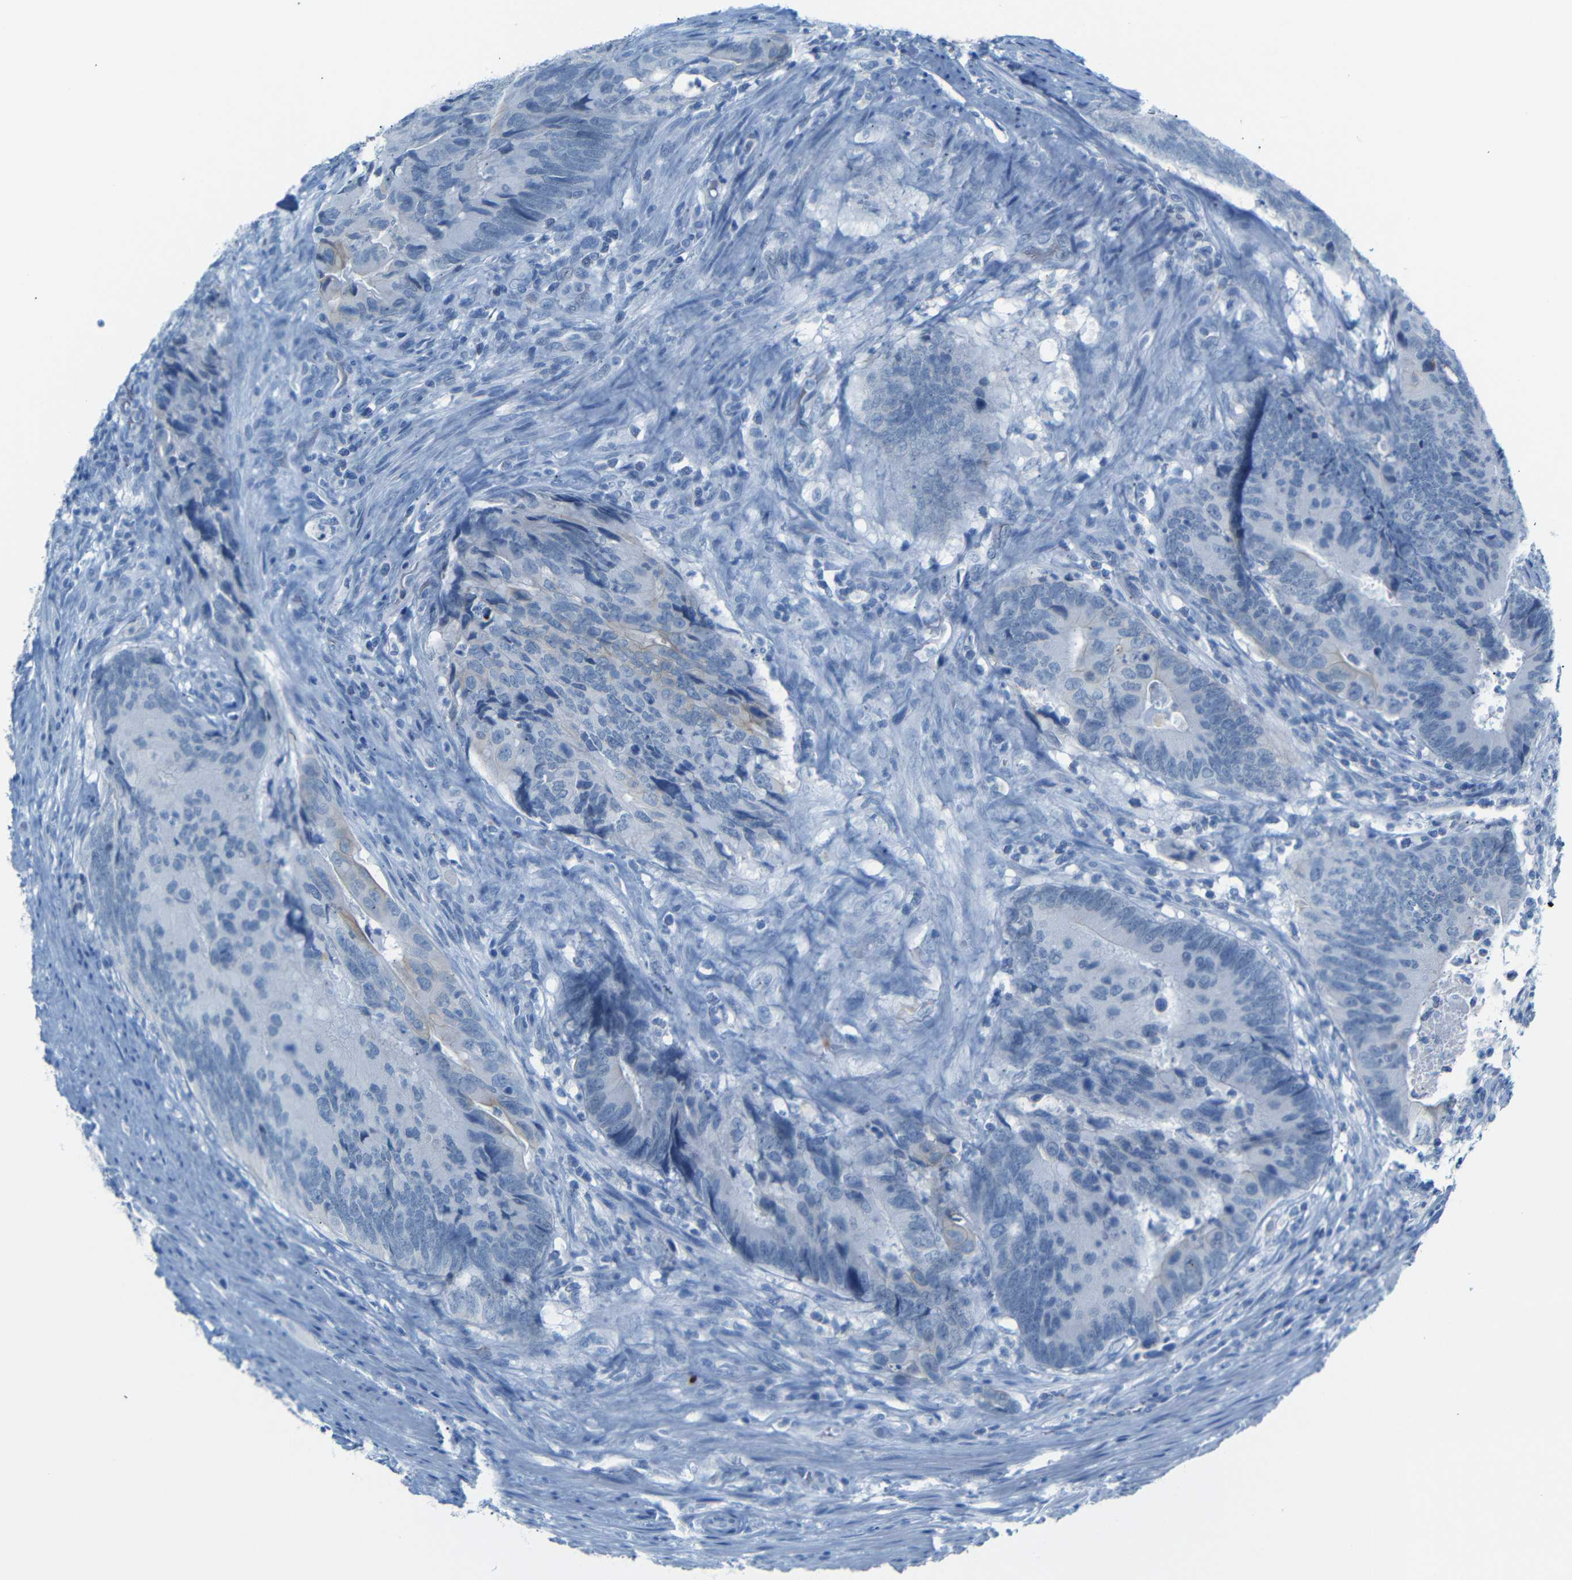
{"staining": {"intensity": "moderate", "quantity": "<25%", "location": "cytoplasmic/membranous"}, "tissue": "colorectal cancer", "cell_type": "Tumor cells", "image_type": "cancer", "snomed": [{"axis": "morphology", "description": "Normal tissue, NOS"}, {"axis": "morphology", "description": "Adenocarcinoma, NOS"}, {"axis": "topography", "description": "Colon"}], "caption": "Protein positivity by immunohistochemistry (IHC) demonstrates moderate cytoplasmic/membranous positivity in about <25% of tumor cells in adenocarcinoma (colorectal).", "gene": "DYNAP", "patient": {"sex": "male", "age": 56}}